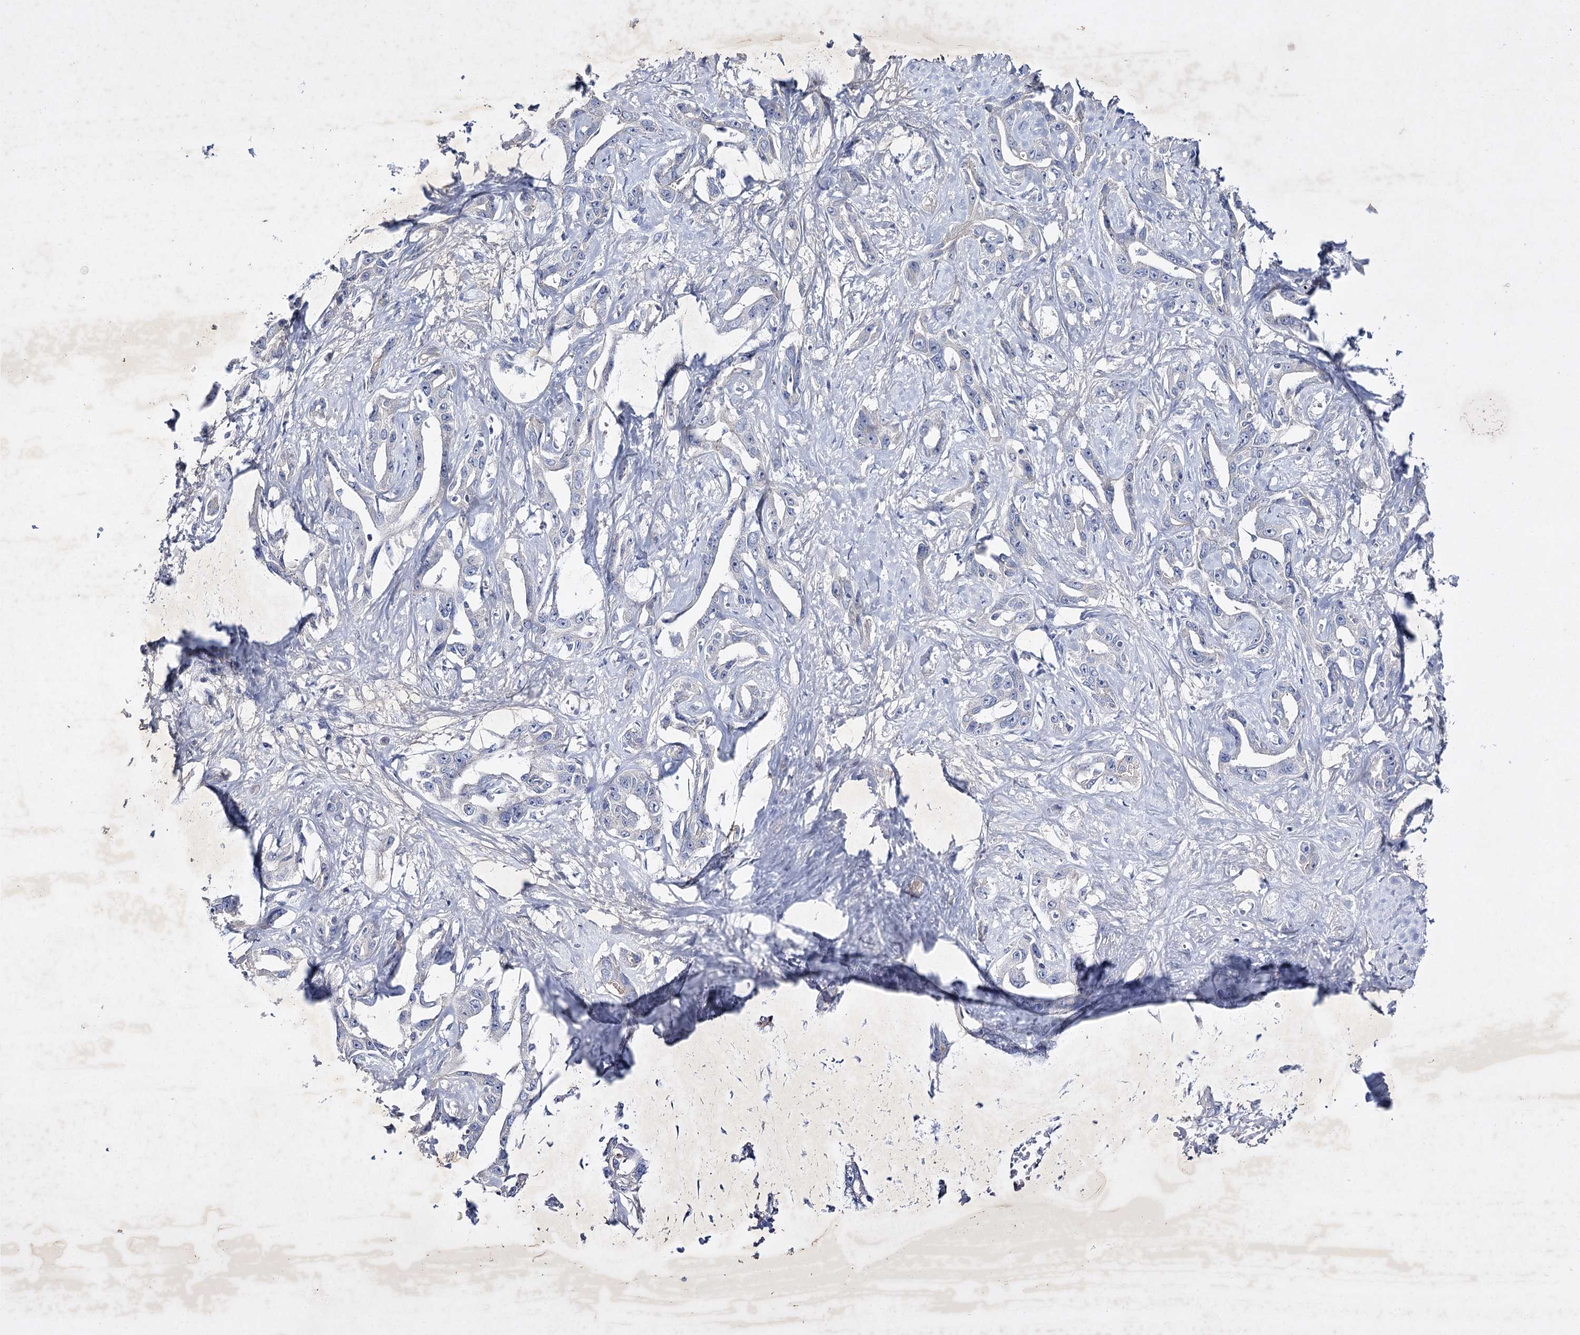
{"staining": {"intensity": "negative", "quantity": "none", "location": "none"}, "tissue": "liver cancer", "cell_type": "Tumor cells", "image_type": "cancer", "snomed": [{"axis": "morphology", "description": "Cholangiocarcinoma"}, {"axis": "topography", "description": "Liver"}], "caption": "The histopathology image shows no staining of tumor cells in cholangiocarcinoma (liver). Nuclei are stained in blue.", "gene": "COX15", "patient": {"sex": "male", "age": 59}}